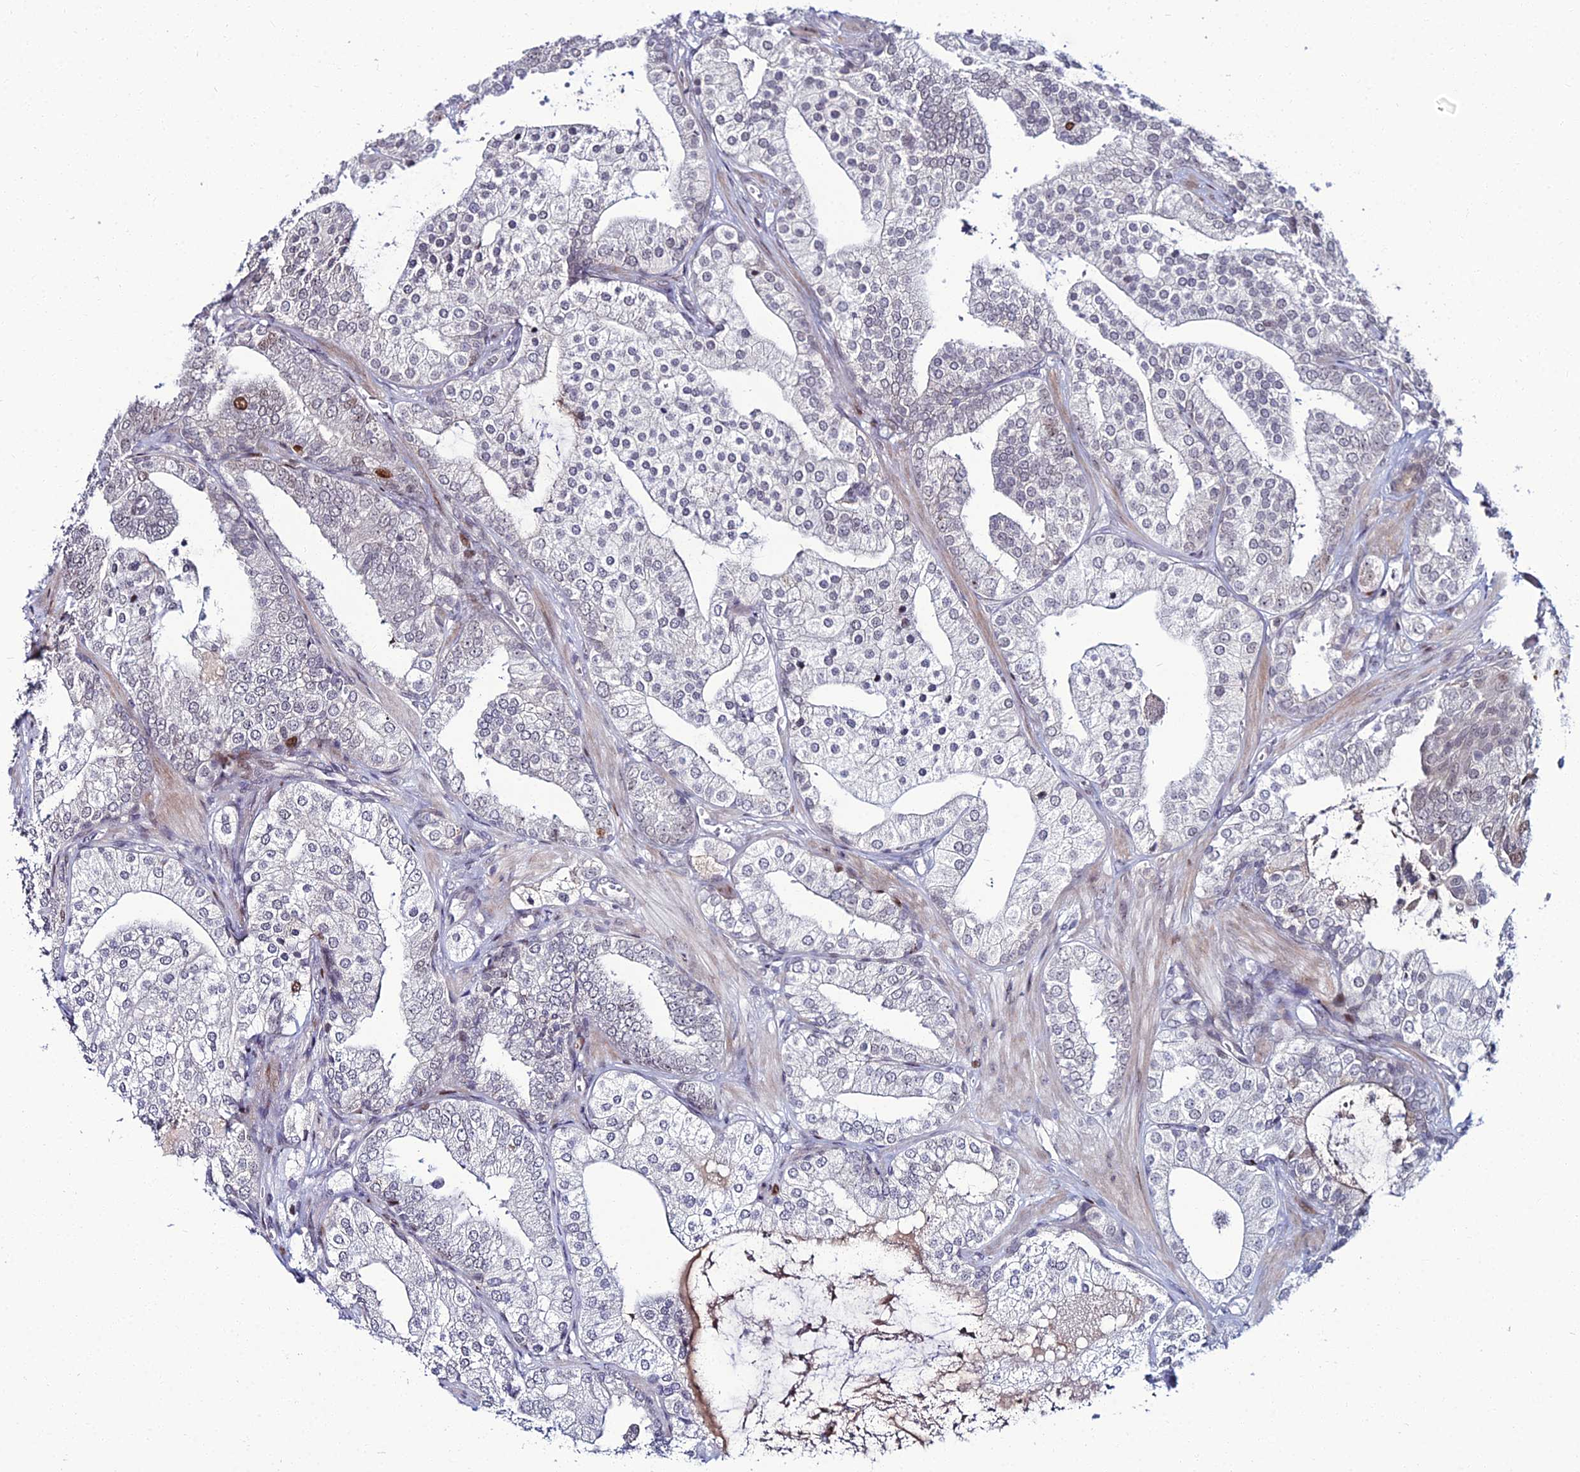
{"staining": {"intensity": "negative", "quantity": "none", "location": "none"}, "tissue": "prostate cancer", "cell_type": "Tumor cells", "image_type": "cancer", "snomed": [{"axis": "morphology", "description": "Adenocarcinoma, High grade"}, {"axis": "topography", "description": "Prostate"}], "caption": "The photomicrograph shows no staining of tumor cells in prostate high-grade adenocarcinoma.", "gene": "TAF9B", "patient": {"sex": "male", "age": 50}}